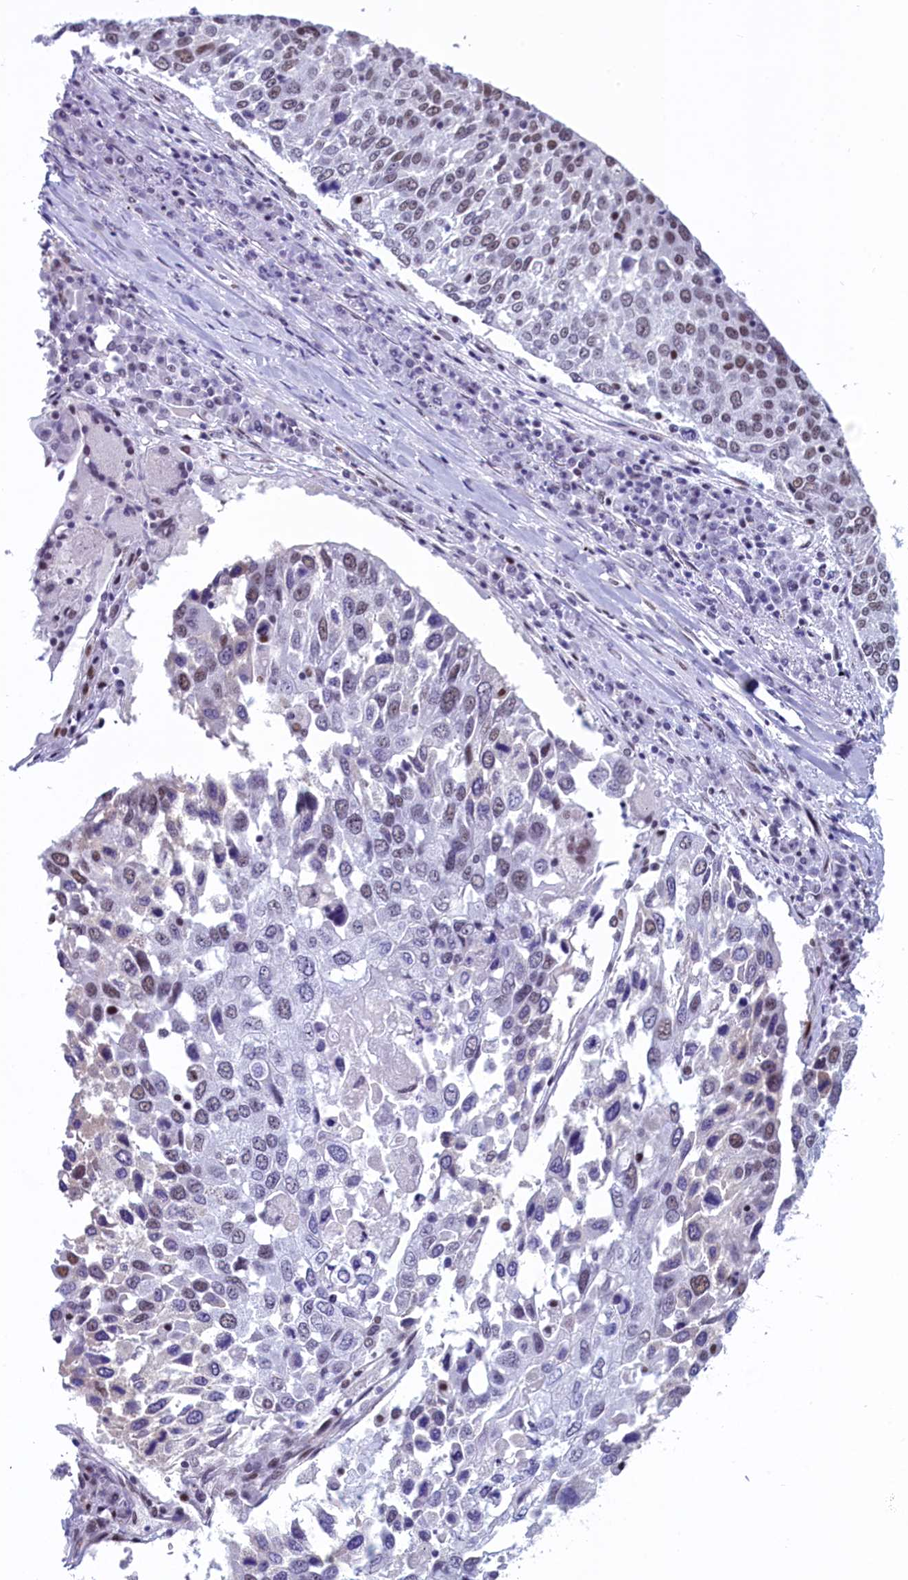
{"staining": {"intensity": "weak", "quantity": "25%-75%", "location": "nuclear"}, "tissue": "lung cancer", "cell_type": "Tumor cells", "image_type": "cancer", "snomed": [{"axis": "morphology", "description": "Squamous cell carcinoma, NOS"}, {"axis": "topography", "description": "Lung"}], "caption": "IHC staining of lung cancer, which exhibits low levels of weak nuclear positivity in approximately 25%-75% of tumor cells indicating weak nuclear protein positivity. The staining was performed using DAB (3,3'-diaminobenzidine) (brown) for protein detection and nuclei were counterstained in hematoxylin (blue).", "gene": "SUGP2", "patient": {"sex": "male", "age": 65}}